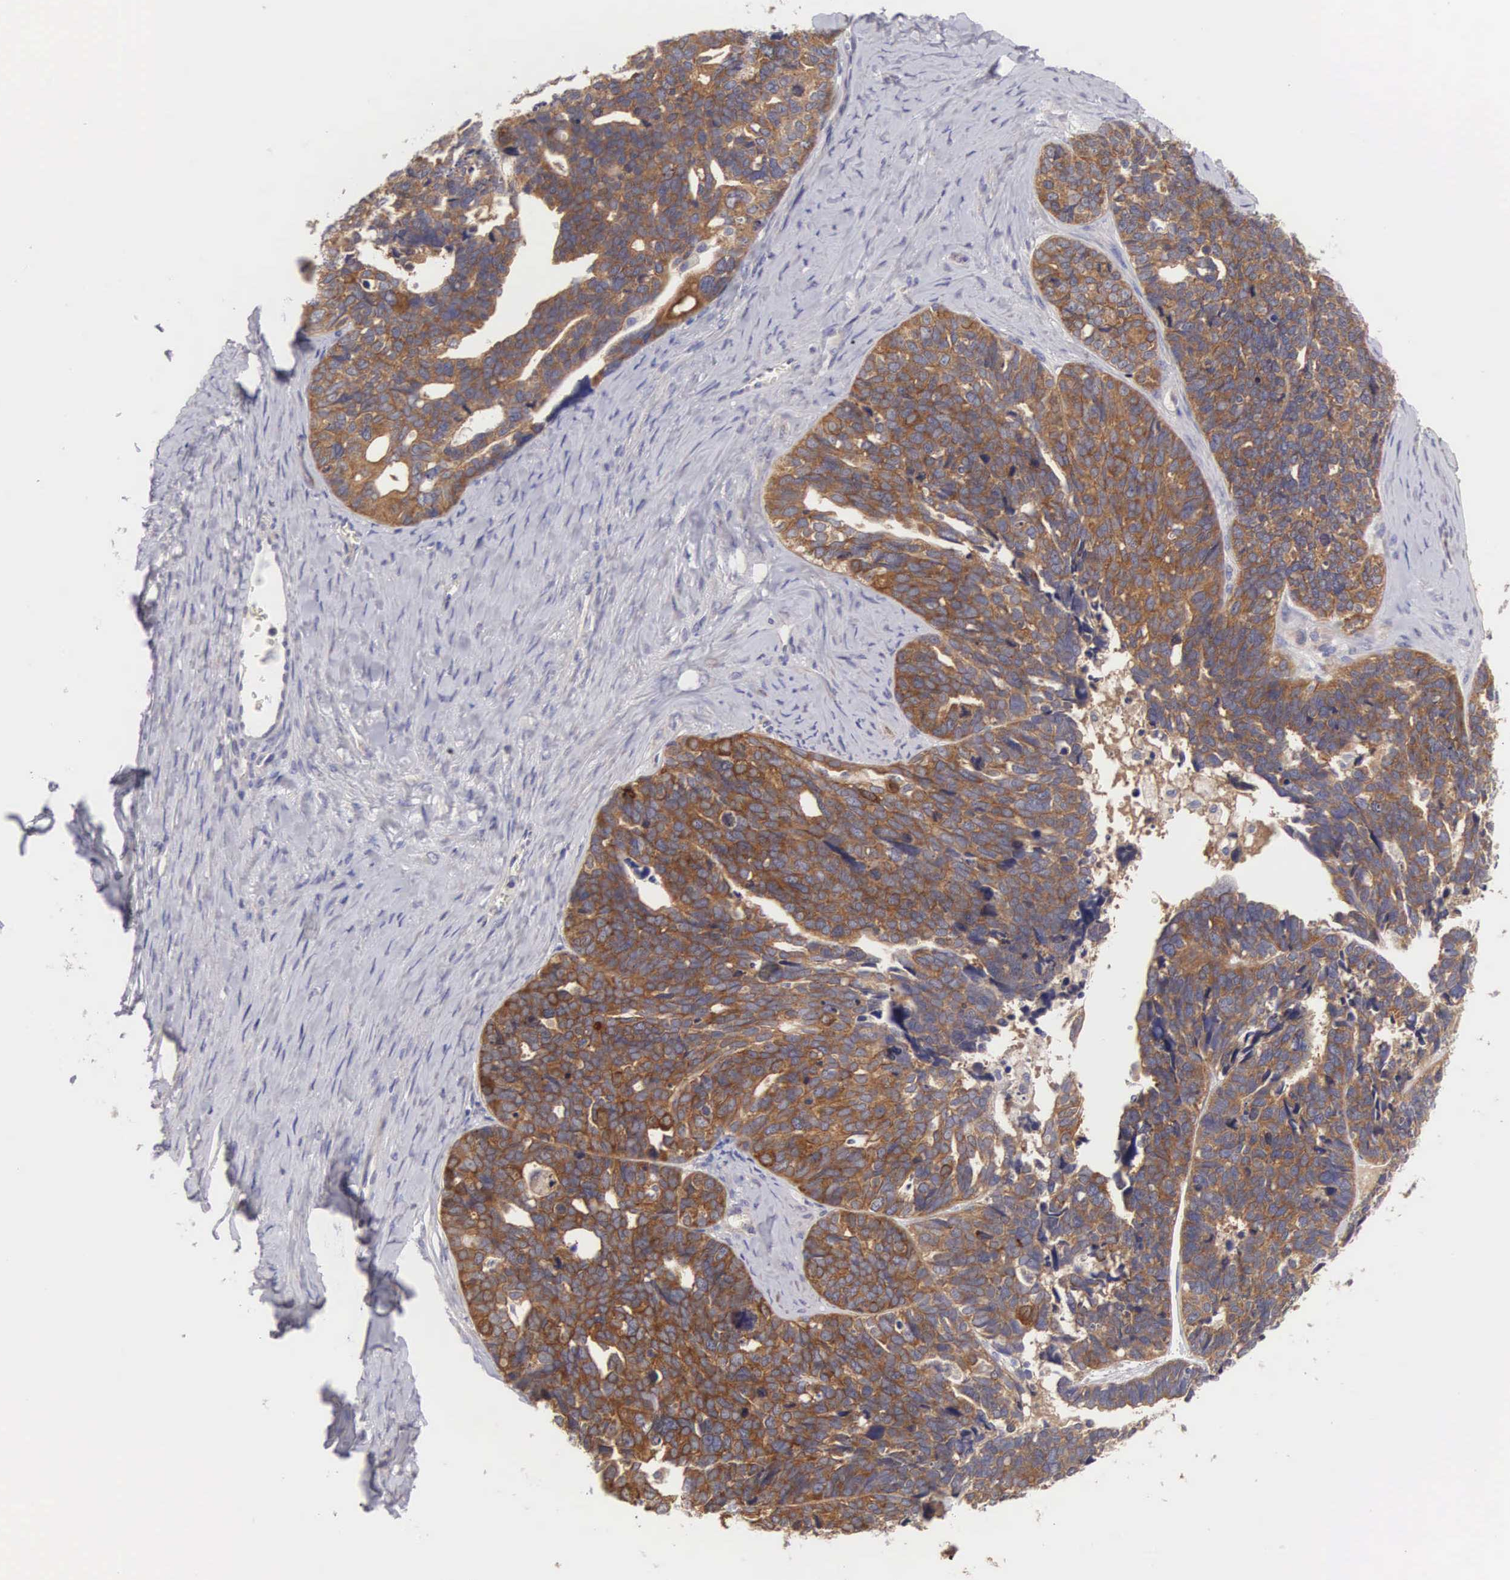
{"staining": {"intensity": "strong", "quantity": ">75%", "location": "cytoplasmic/membranous"}, "tissue": "ovarian cancer", "cell_type": "Tumor cells", "image_type": "cancer", "snomed": [{"axis": "morphology", "description": "Cystadenocarcinoma, serous, NOS"}, {"axis": "topography", "description": "Ovary"}], "caption": "A micrograph of ovarian cancer (serous cystadenocarcinoma) stained for a protein reveals strong cytoplasmic/membranous brown staining in tumor cells.", "gene": "TXLNG", "patient": {"sex": "female", "age": 77}}